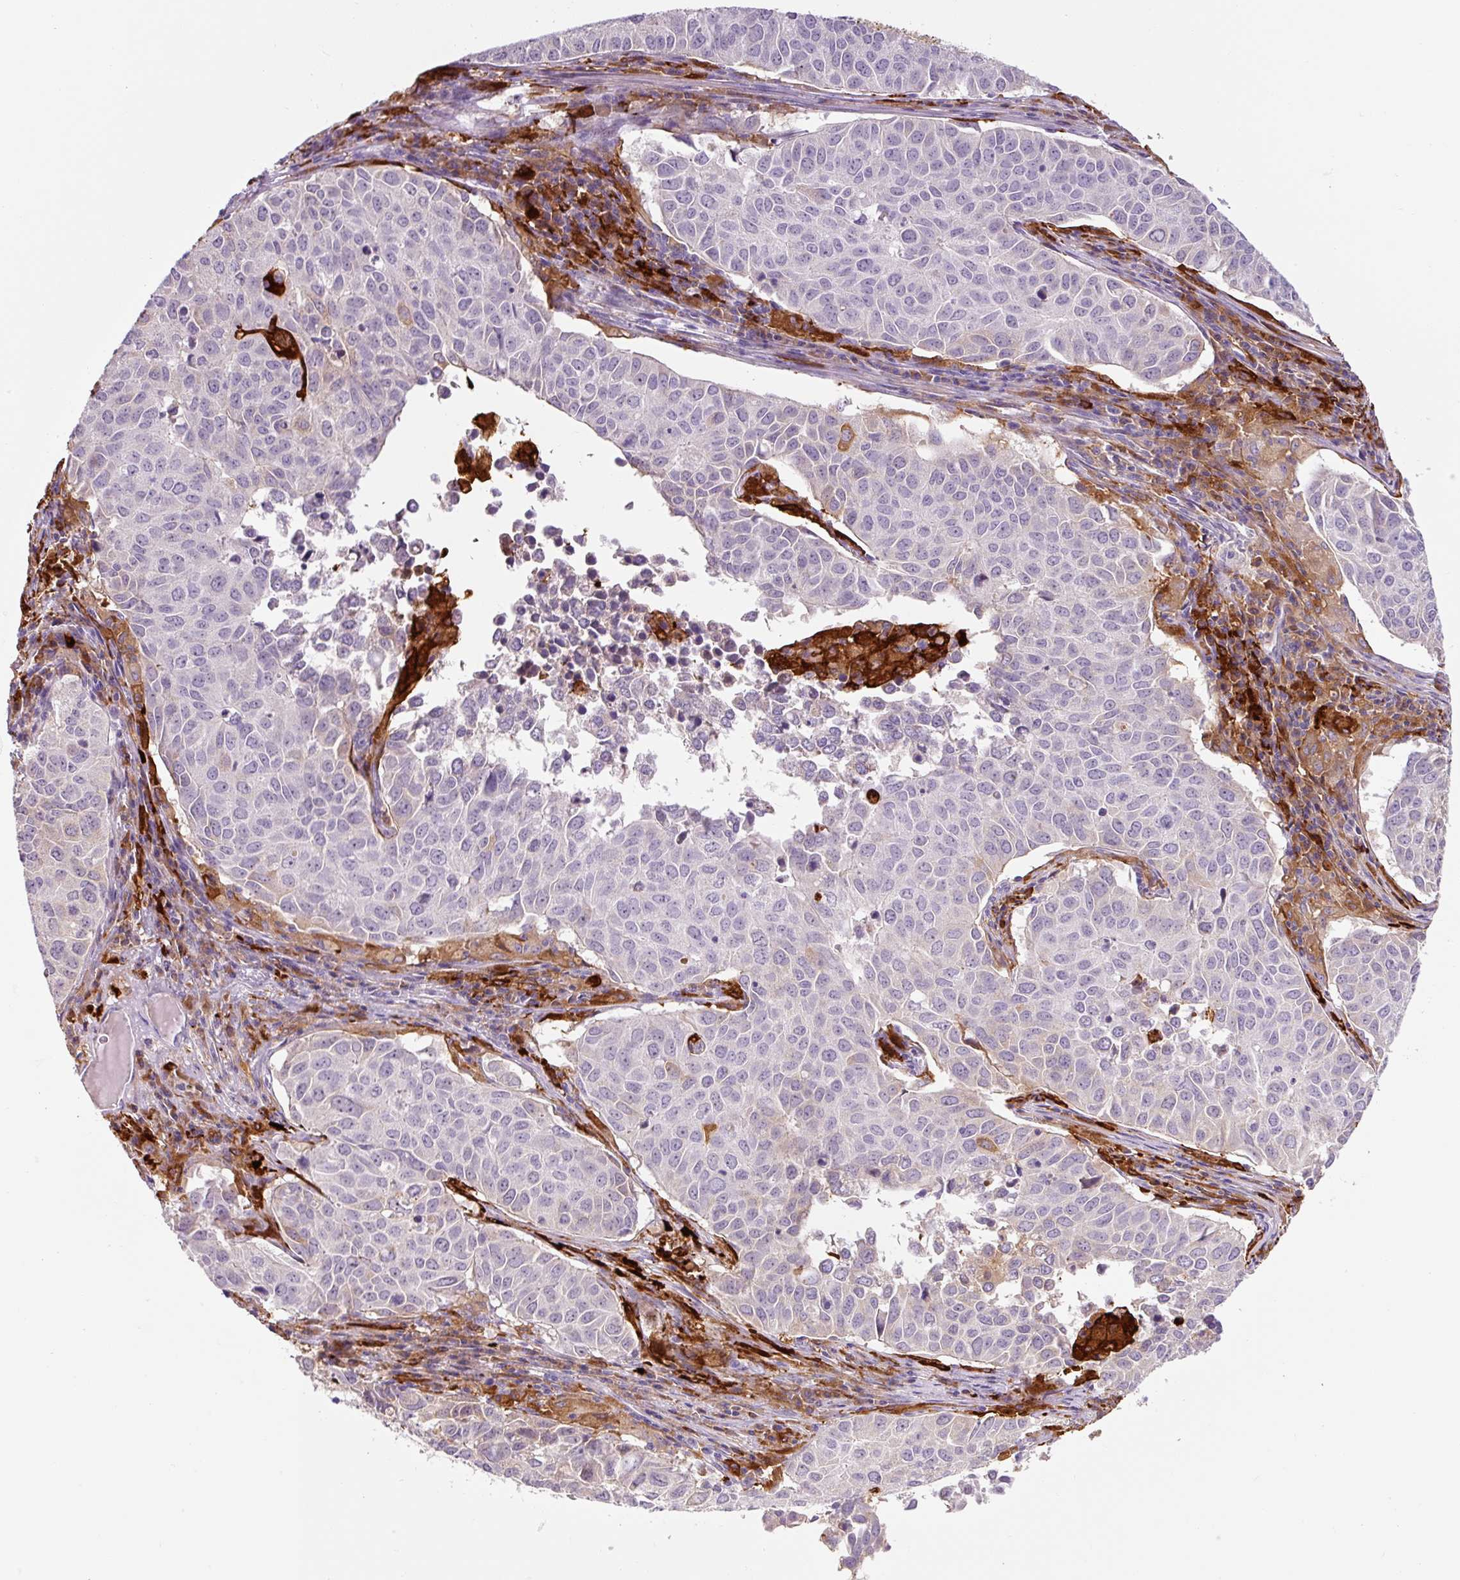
{"staining": {"intensity": "weak", "quantity": "<25%", "location": "cytoplasmic/membranous"}, "tissue": "lung cancer", "cell_type": "Tumor cells", "image_type": "cancer", "snomed": [{"axis": "morphology", "description": "Adenocarcinoma, NOS"}, {"axis": "topography", "description": "Lung"}], "caption": "A high-resolution photomicrograph shows immunohistochemistry (IHC) staining of lung adenocarcinoma, which exhibits no significant staining in tumor cells.", "gene": "FUT10", "patient": {"sex": "female", "age": 50}}